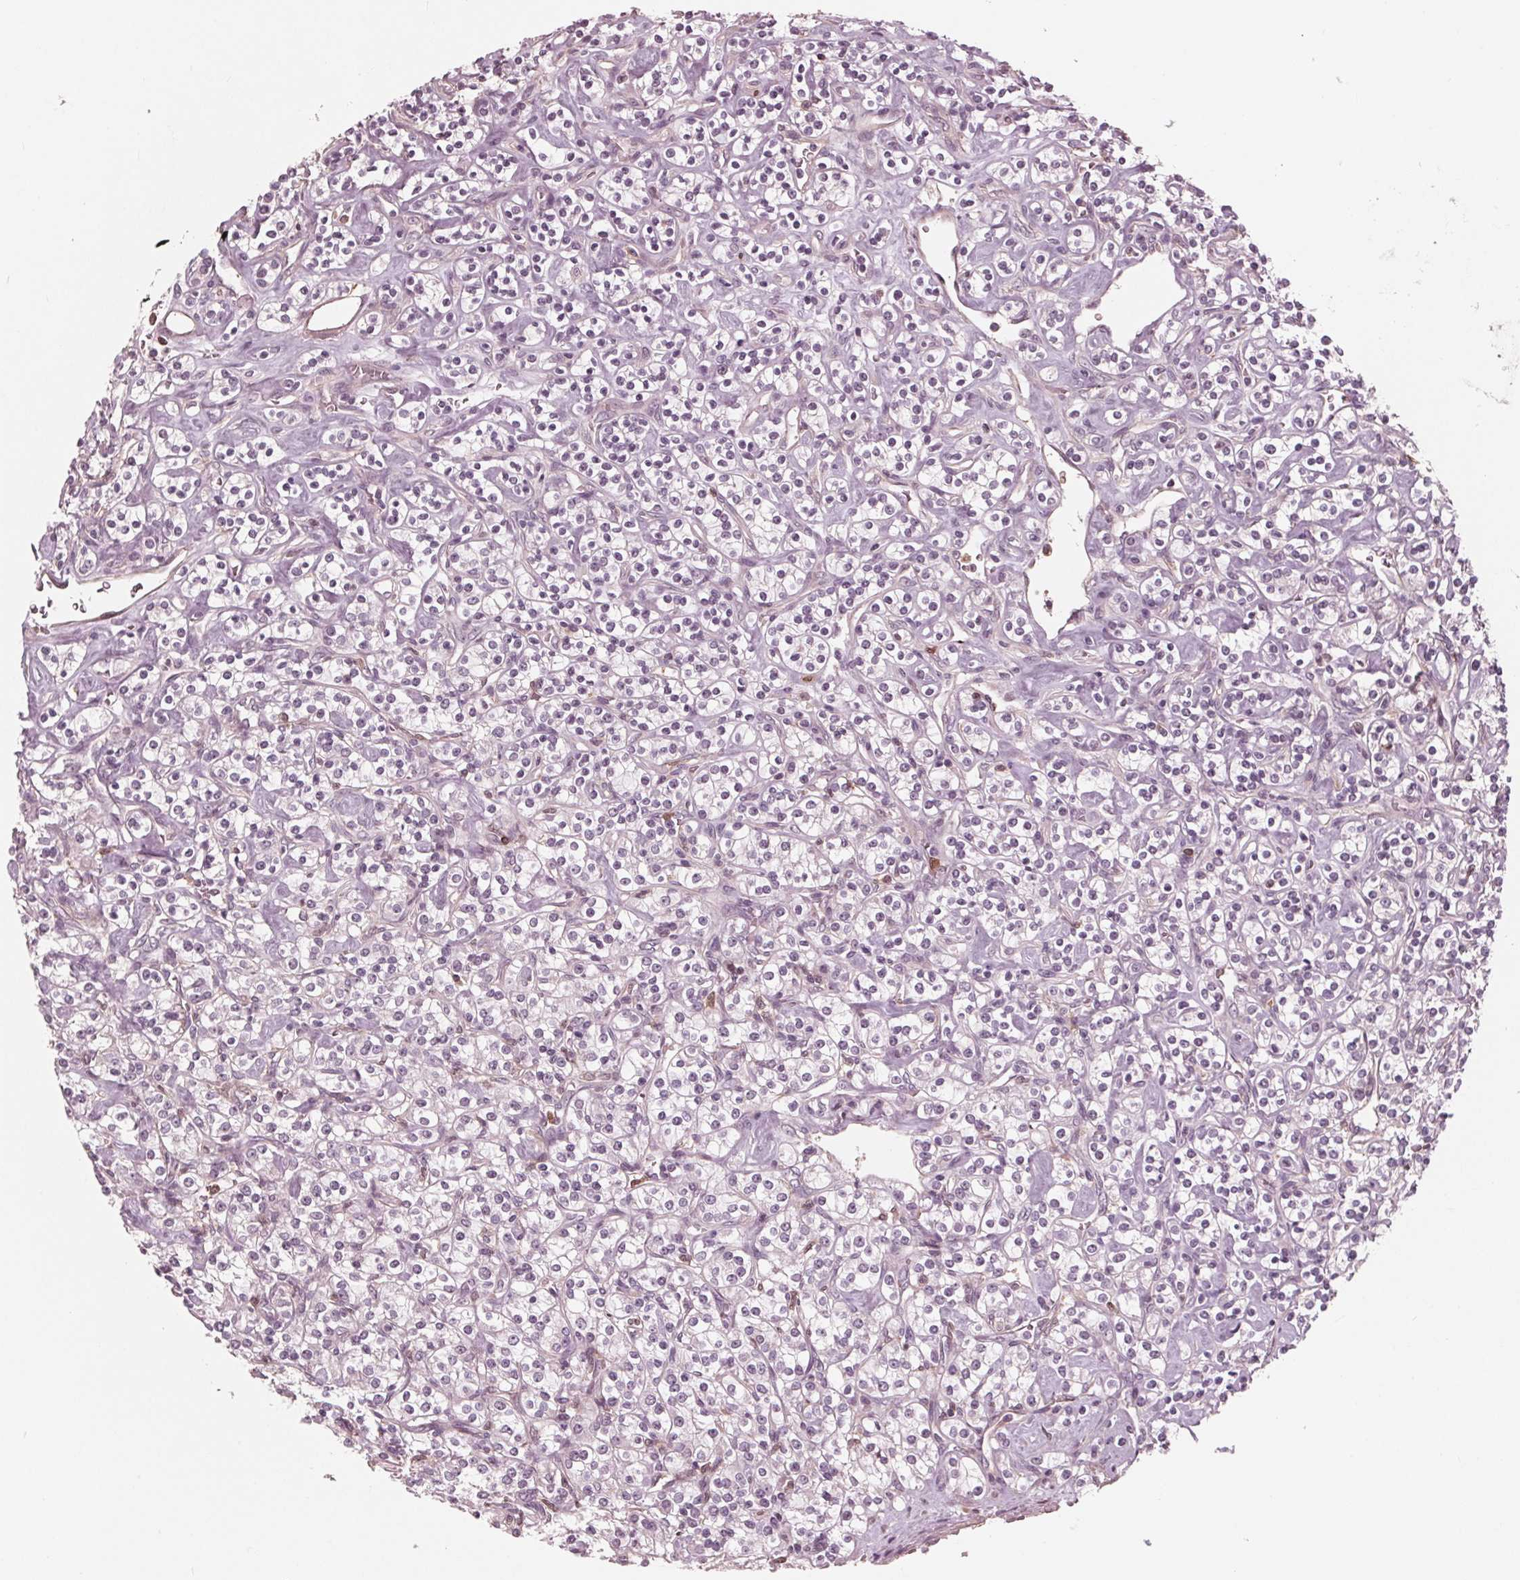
{"staining": {"intensity": "negative", "quantity": "none", "location": "none"}, "tissue": "renal cancer", "cell_type": "Tumor cells", "image_type": "cancer", "snomed": [{"axis": "morphology", "description": "Adenocarcinoma, NOS"}, {"axis": "topography", "description": "Kidney"}], "caption": "Immunohistochemistry (IHC) histopathology image of neoplastic tissue: human renal cancer (adenocarcinoma) stained with DAB (3,3'-diaminobenzidine) exhibits no significant protein expression in tumor cells.", "gene": "ING3", "patient": {"sex": "male", "age": 77}}